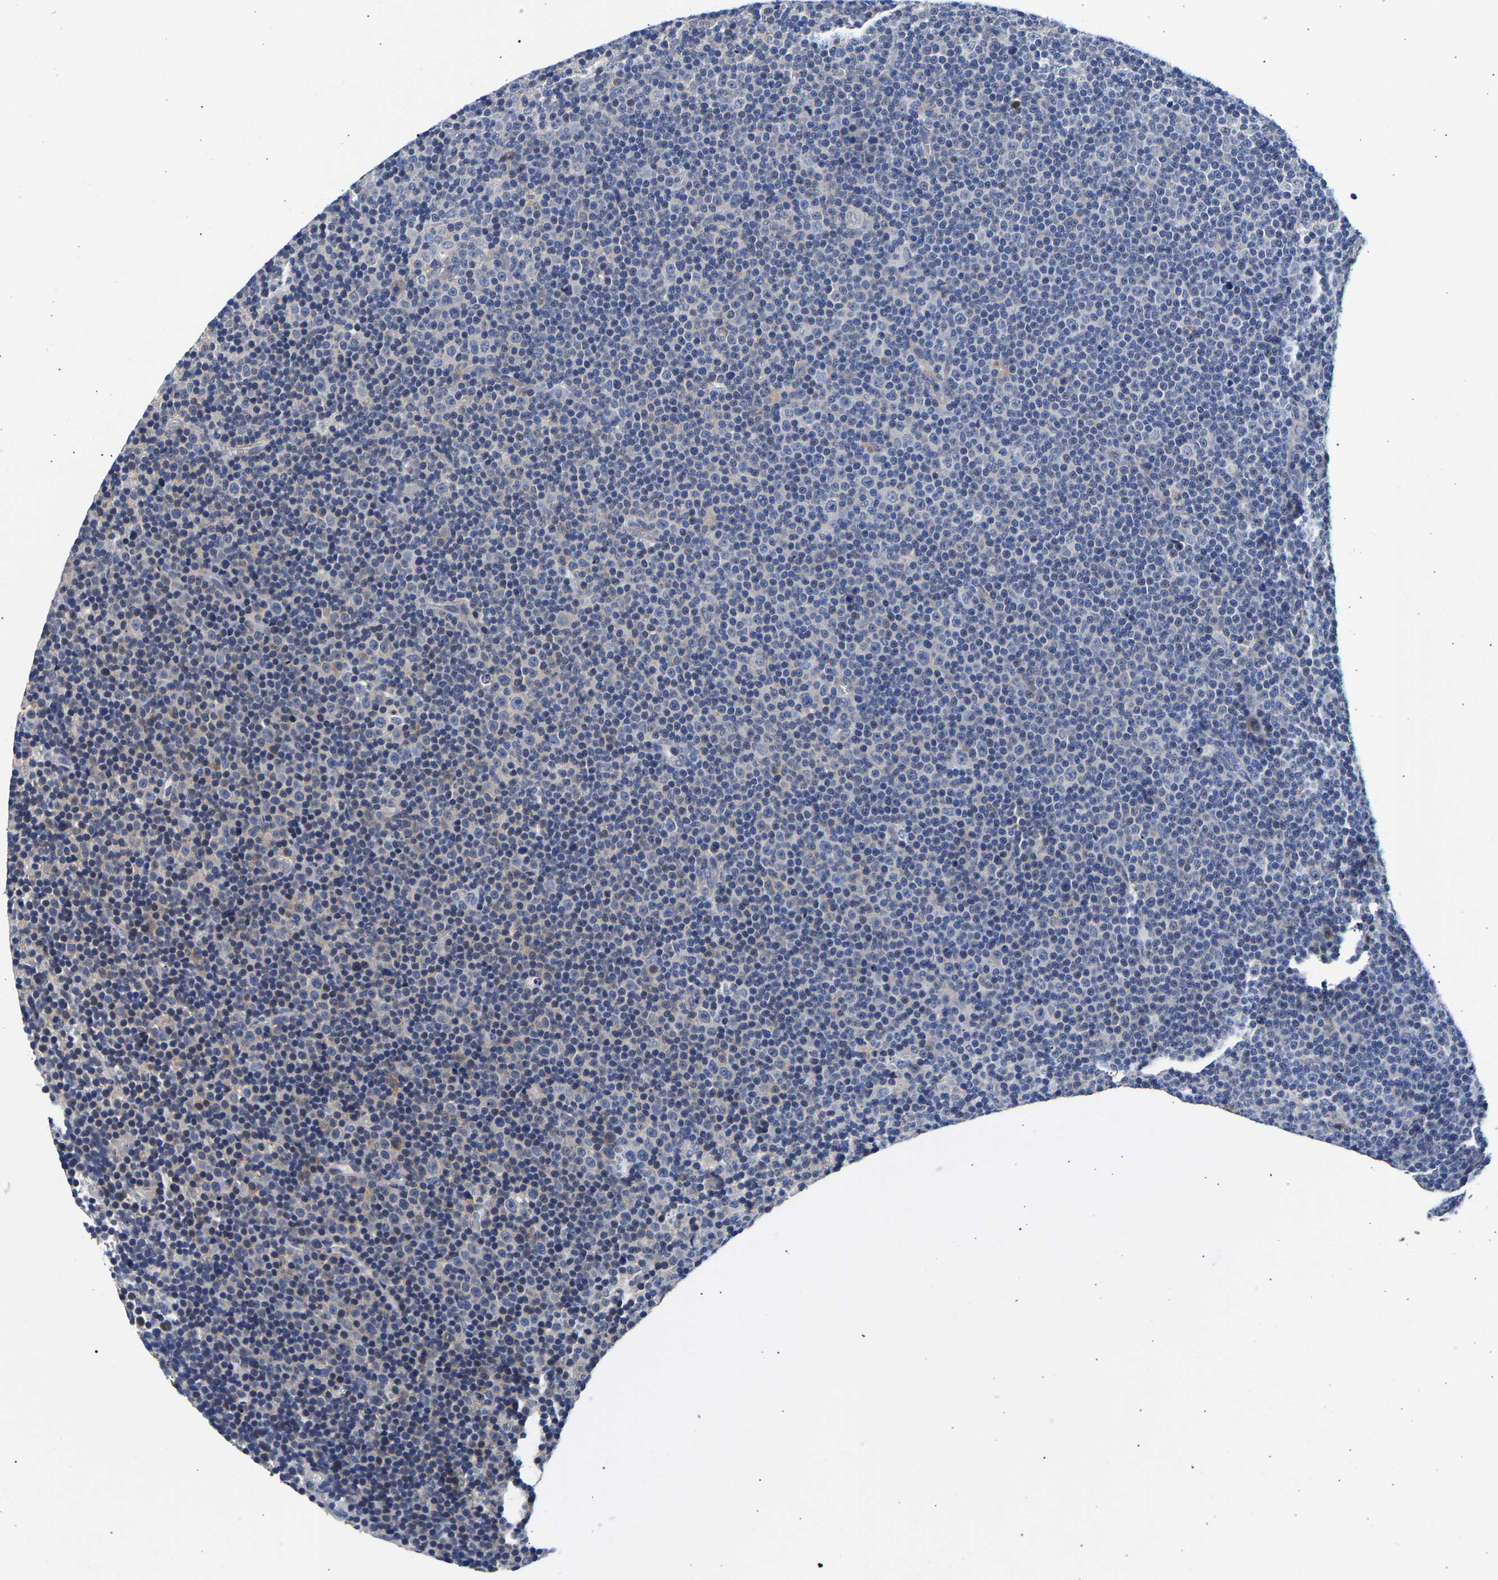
{"staining": {"intensity": "negative", "quantity": "none", "location": "none"}, "tissue": "lymphoma", "cell_type": "Tumor cells", "image_type": "cancer", "snomed": [{"axis": "morphology", "description": "Malignant lymphoma, non-Hodgkin's type, Low grade"}, {"axis": "topography", "description": "Lymph node"}], "caption": "A photomicrograph of human malignant lymphoma, non-Hodgkin's type (low-grade) is negative for staining in tumor cells. (Stains: DAB immunohistochemistry with hematoxylin counter stain, Microscopy: brightfield microscopy at high magnification).", "gene": "CCDC6", "patient": {"sex": "female", "age": 67}}